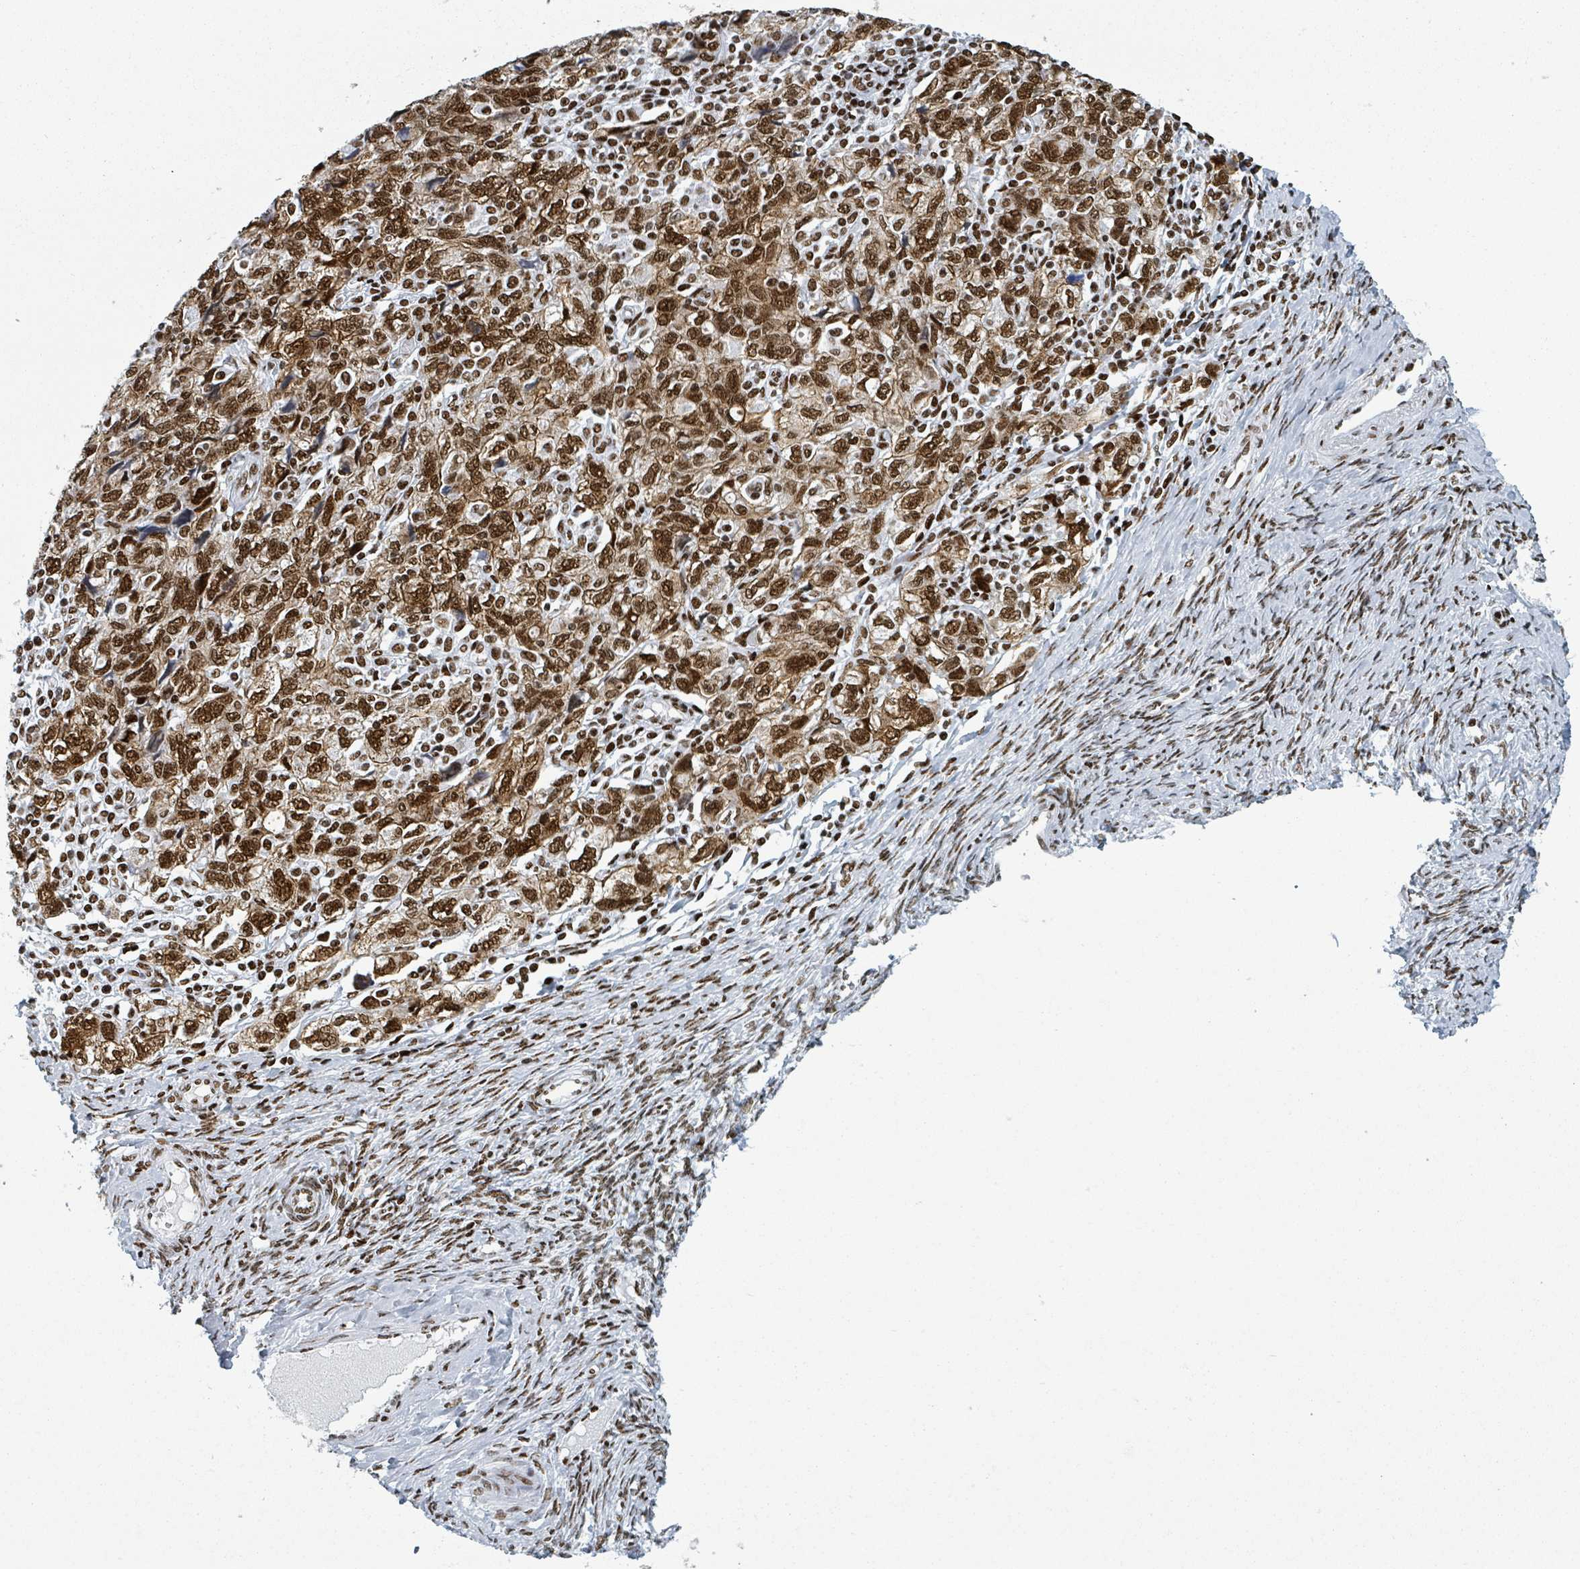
{"staining": {"intensity": "strong", "quantity": ">75%", "location": "nuclear"}, "tissue": "ovarian cancer", "cell_type": "Tumor cells", "image_type": "cancer", "snomed": [{"axis": "morphology", "description": "Carcinoma, NOS"}, {"axis": "morphology", "description": "Cystadenocarcinoma, serous, NOS"}, {"axis": "topography", "description": "Ovary"}], "caption": "Strong nuclear protein expression is identified in approximately >75% of tumor cells in ovarian carcinoma. Nuclei are stained in blue.", "gene": "DHX16", "patient": {"sex": "female", "age": 69}}